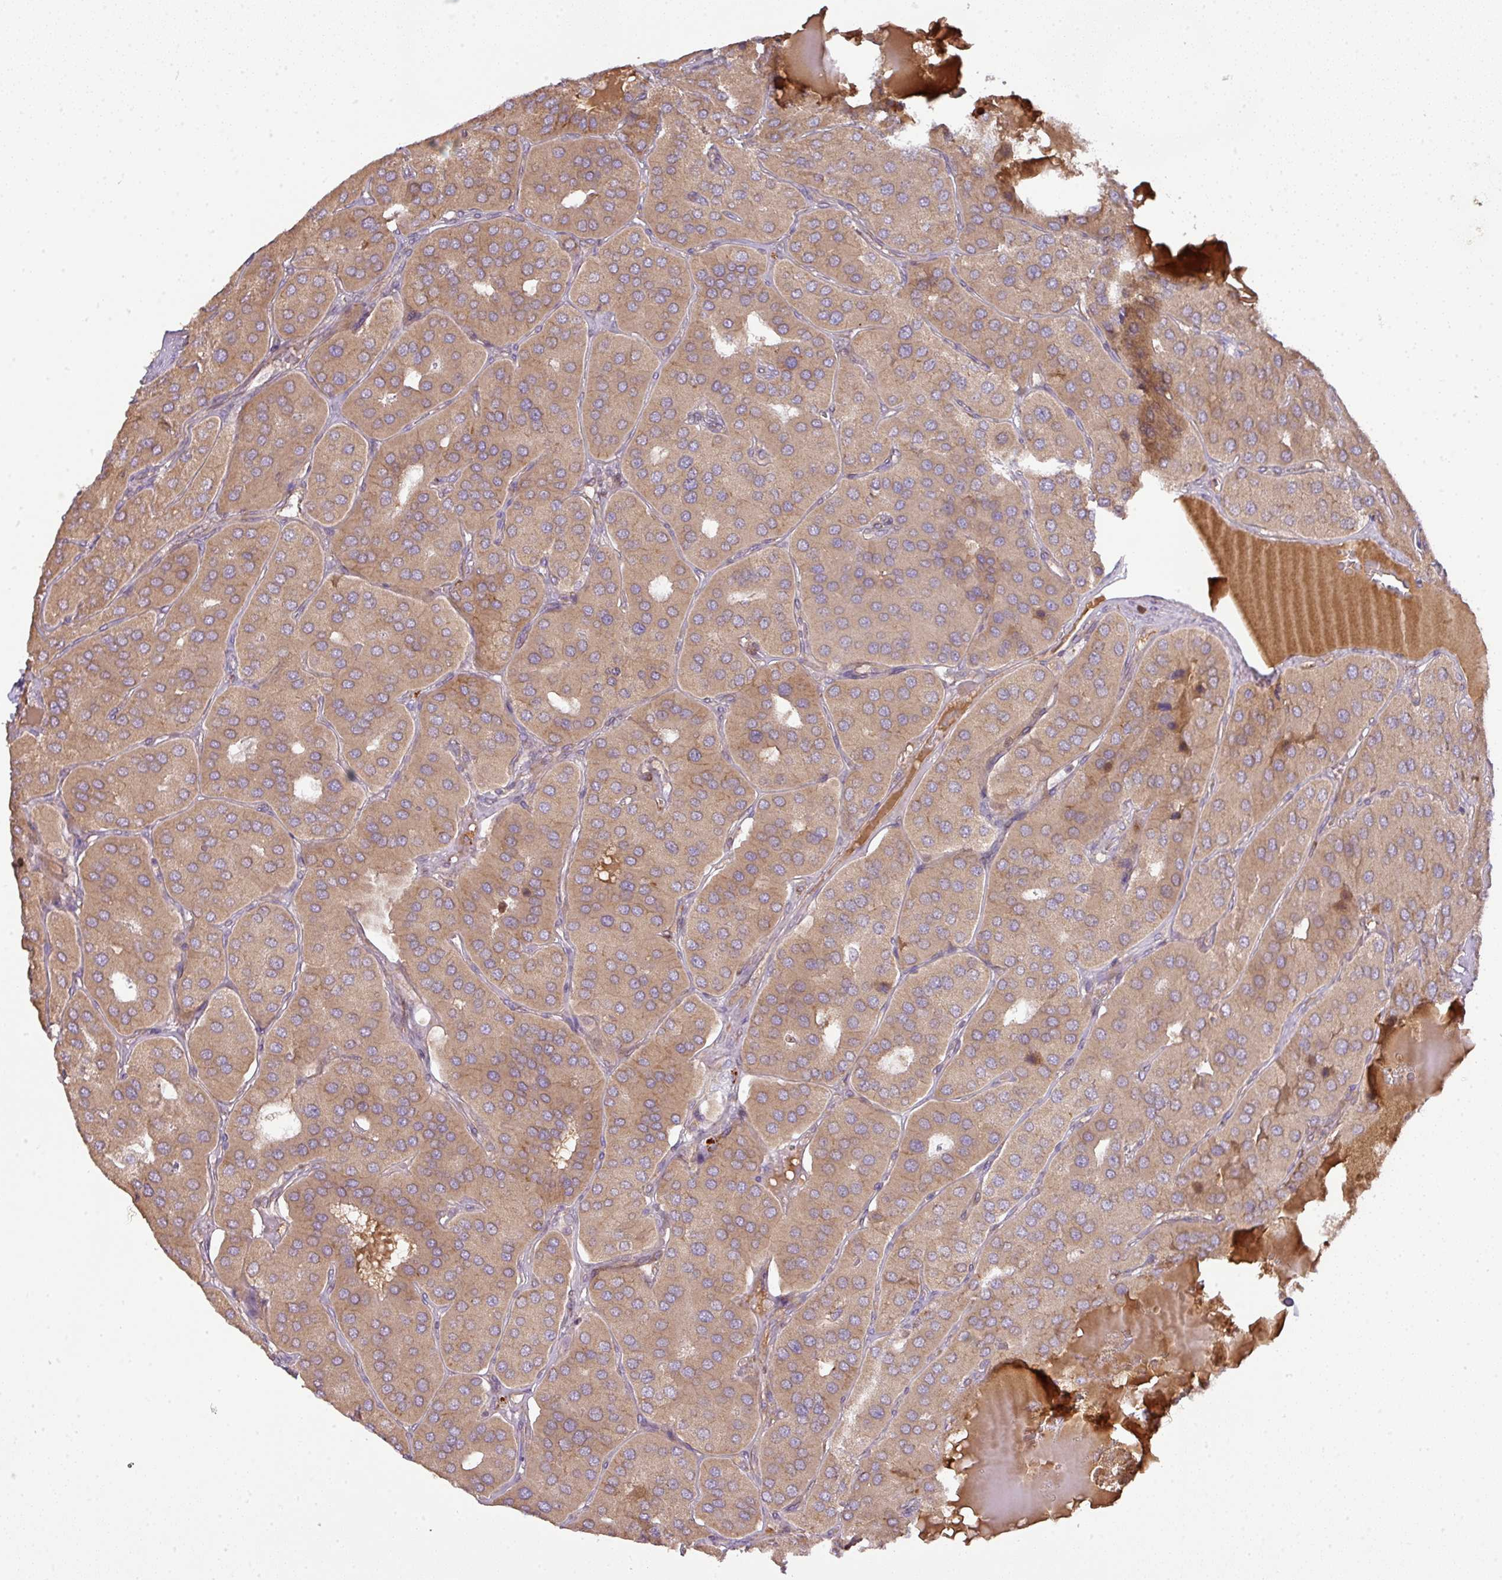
{"staining": {"intensity": "moderate", "quantity": ">75%", "location": "cytoplasmic/membranous"}, "tissue": "parathyroid gland", "cell_type": "Glandular cells", "image_type": "normal", "snomed": [{"axis": "morphology", "description": "Normal tissue, NOS"}, {"axis": "morphology", "description": "Adenoma, NOS"}, {"axis": "topography", "description": "Parathyroid gland"}], "caption": "Glandular cells exhibit moderate cytoplasmic/membranous staining in about >75% of cells in benign parathyroid gland.", "gene": "GALP", "patient": {"sex": "female", "age": 86}}